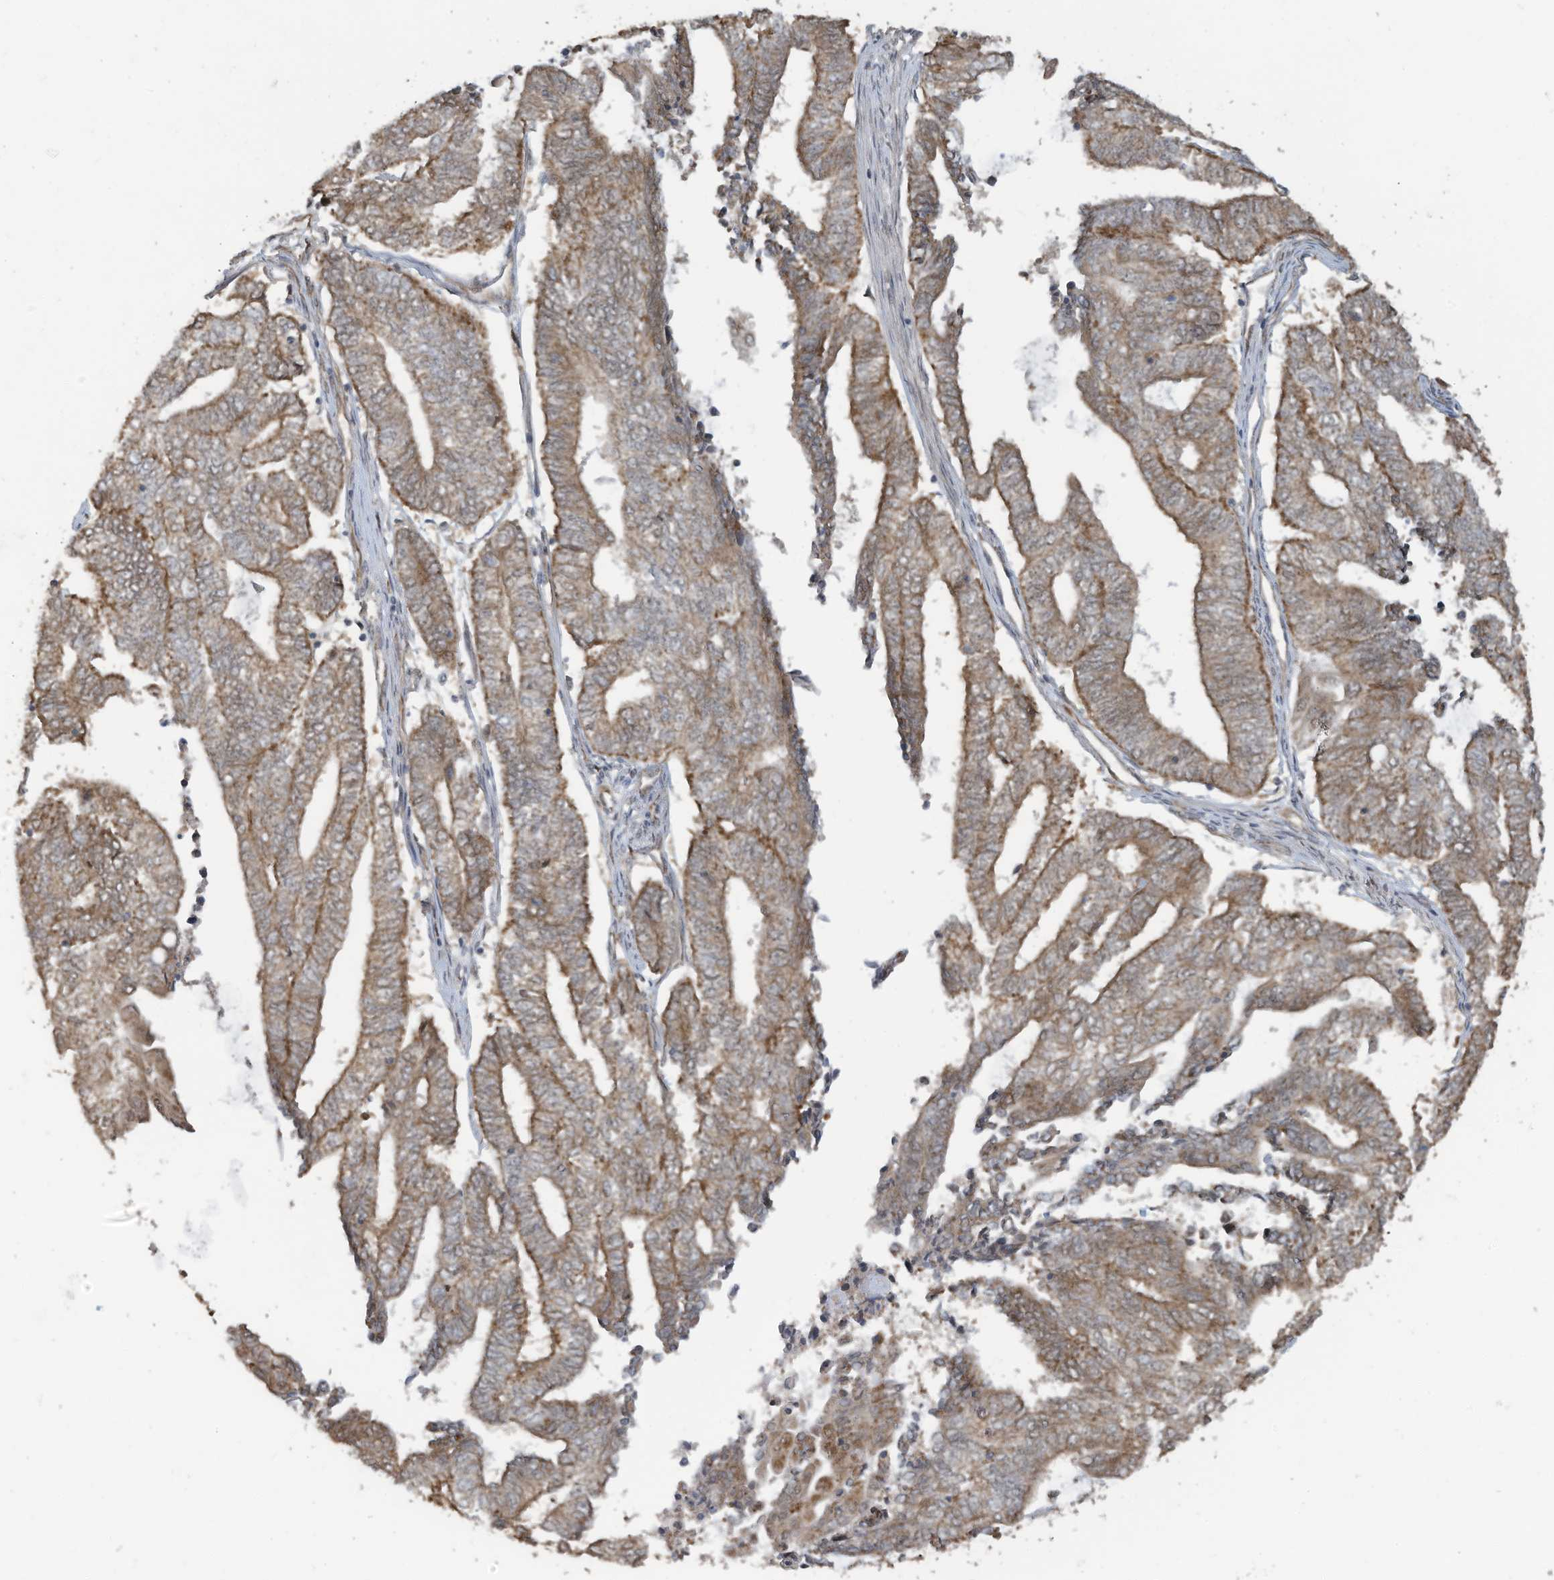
{"staining": {"intensity": "moderate", "quantity": ">75%", "location": "cytoplasmic/membranous"}, "tissue": "endometrial cancer", "cell_type": "Tumor cells", "image_type": "cancer", "snomed": [{"axis": "morphology", "description": "Adenocarcinoma, NOS"}, {"axis": "topography", "description": "Uterus"}, {"axis": "topography", "description": "Endometrium"}], "caption": "A brown stain labels moderate cytoplasmic/membranous staining of a protein in endometrial adenocarcinoma tumor cells.", "gene": "ERI2", "patient": {"sex": "female", "age": 70}}